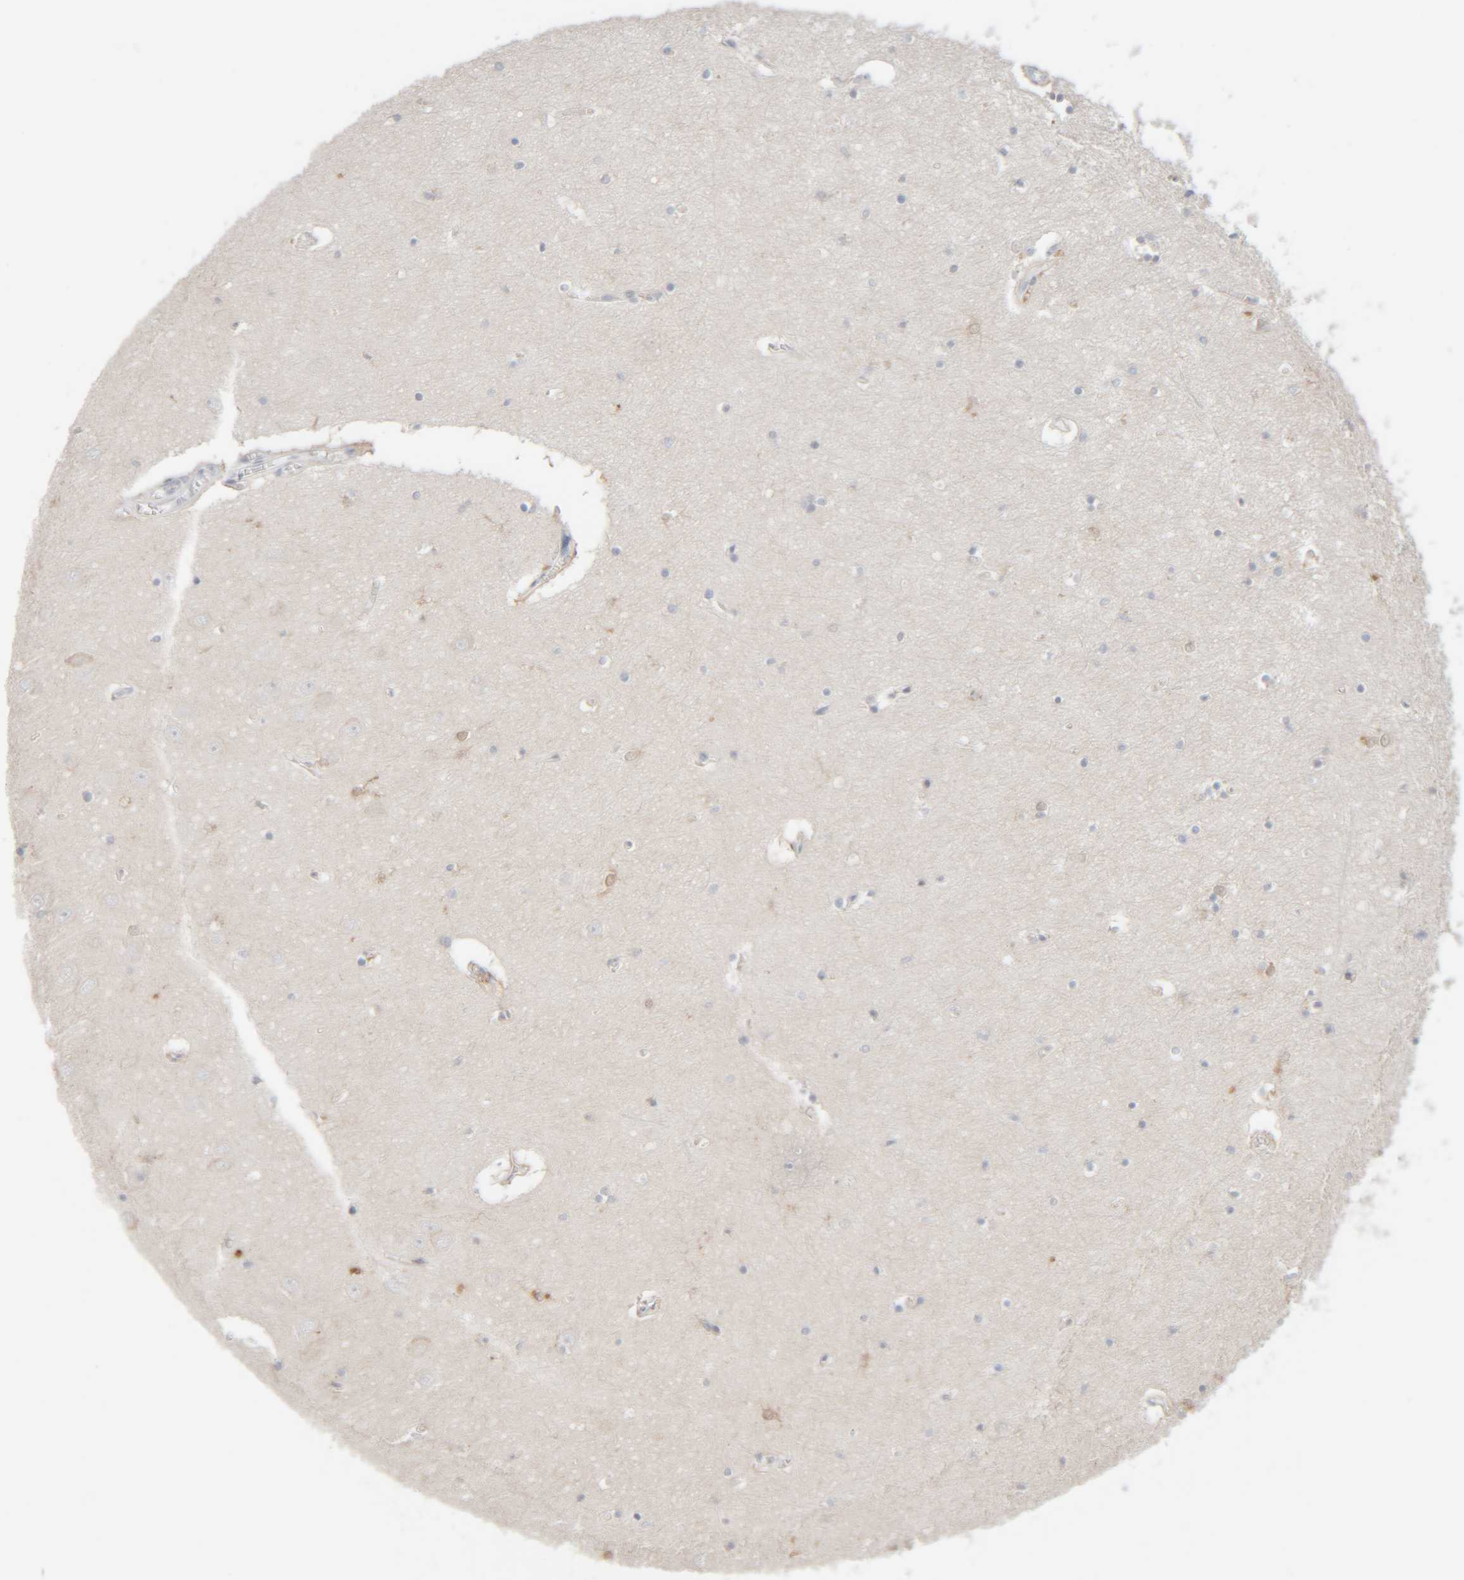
{"staining": {"intensity": "weak", "quantity": "<25%", "location": "cytoplasmic/membranous"}, "tissue": "hippocampus", "cell_type": "Glial cells", "image_type": "normal", "snomed": [{"axis": "morphology", "description": "Normal tissue, NOS"}, {"axis": "topography", "description": "Hippocampus"}], "caption": "Glial cells are negative for protein expression in benign human hippocampus. (IHC, brightfield microscopy, high magnification).", "gene": "RIDA", "patient": {"sex": "male", "age": 70}}